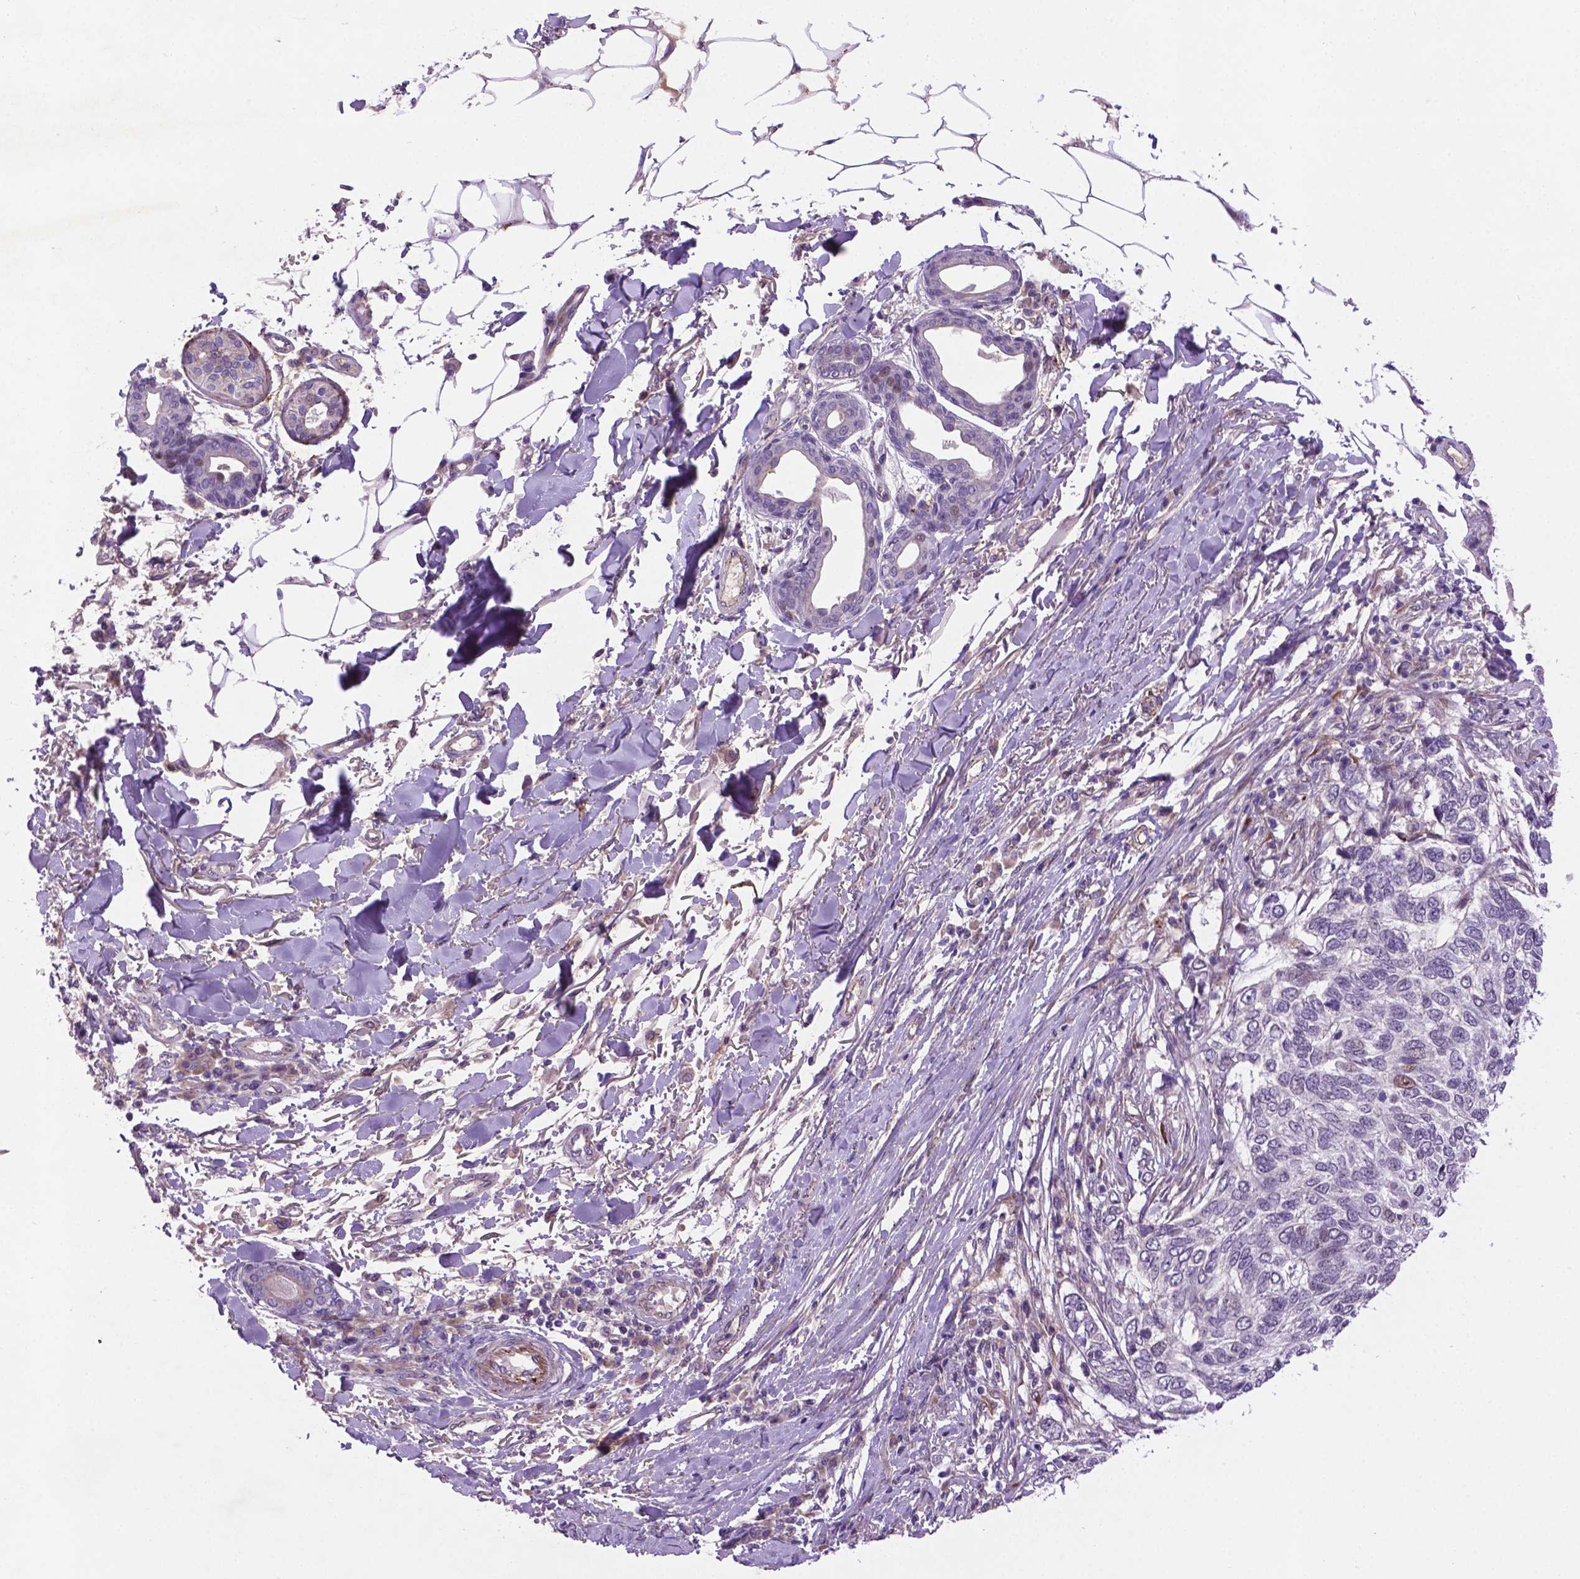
{"staining": {"intensity": "negative", "quantity": "none", "location": "none"}, "tissue": "skin cancer", "cell_type": "Tumor cells", "image_type": "cancer", "snomed": [{"axis": "morphology", "description": "Basal cell carcinoma"}, {"axis": "topography", "description": "Skin"}], "caption": "Tumor cells are negative for protein expression in human skin basal cell carcinoma.", "gene": "CCER2", "patient": {"sex": "female", "age": 65}}